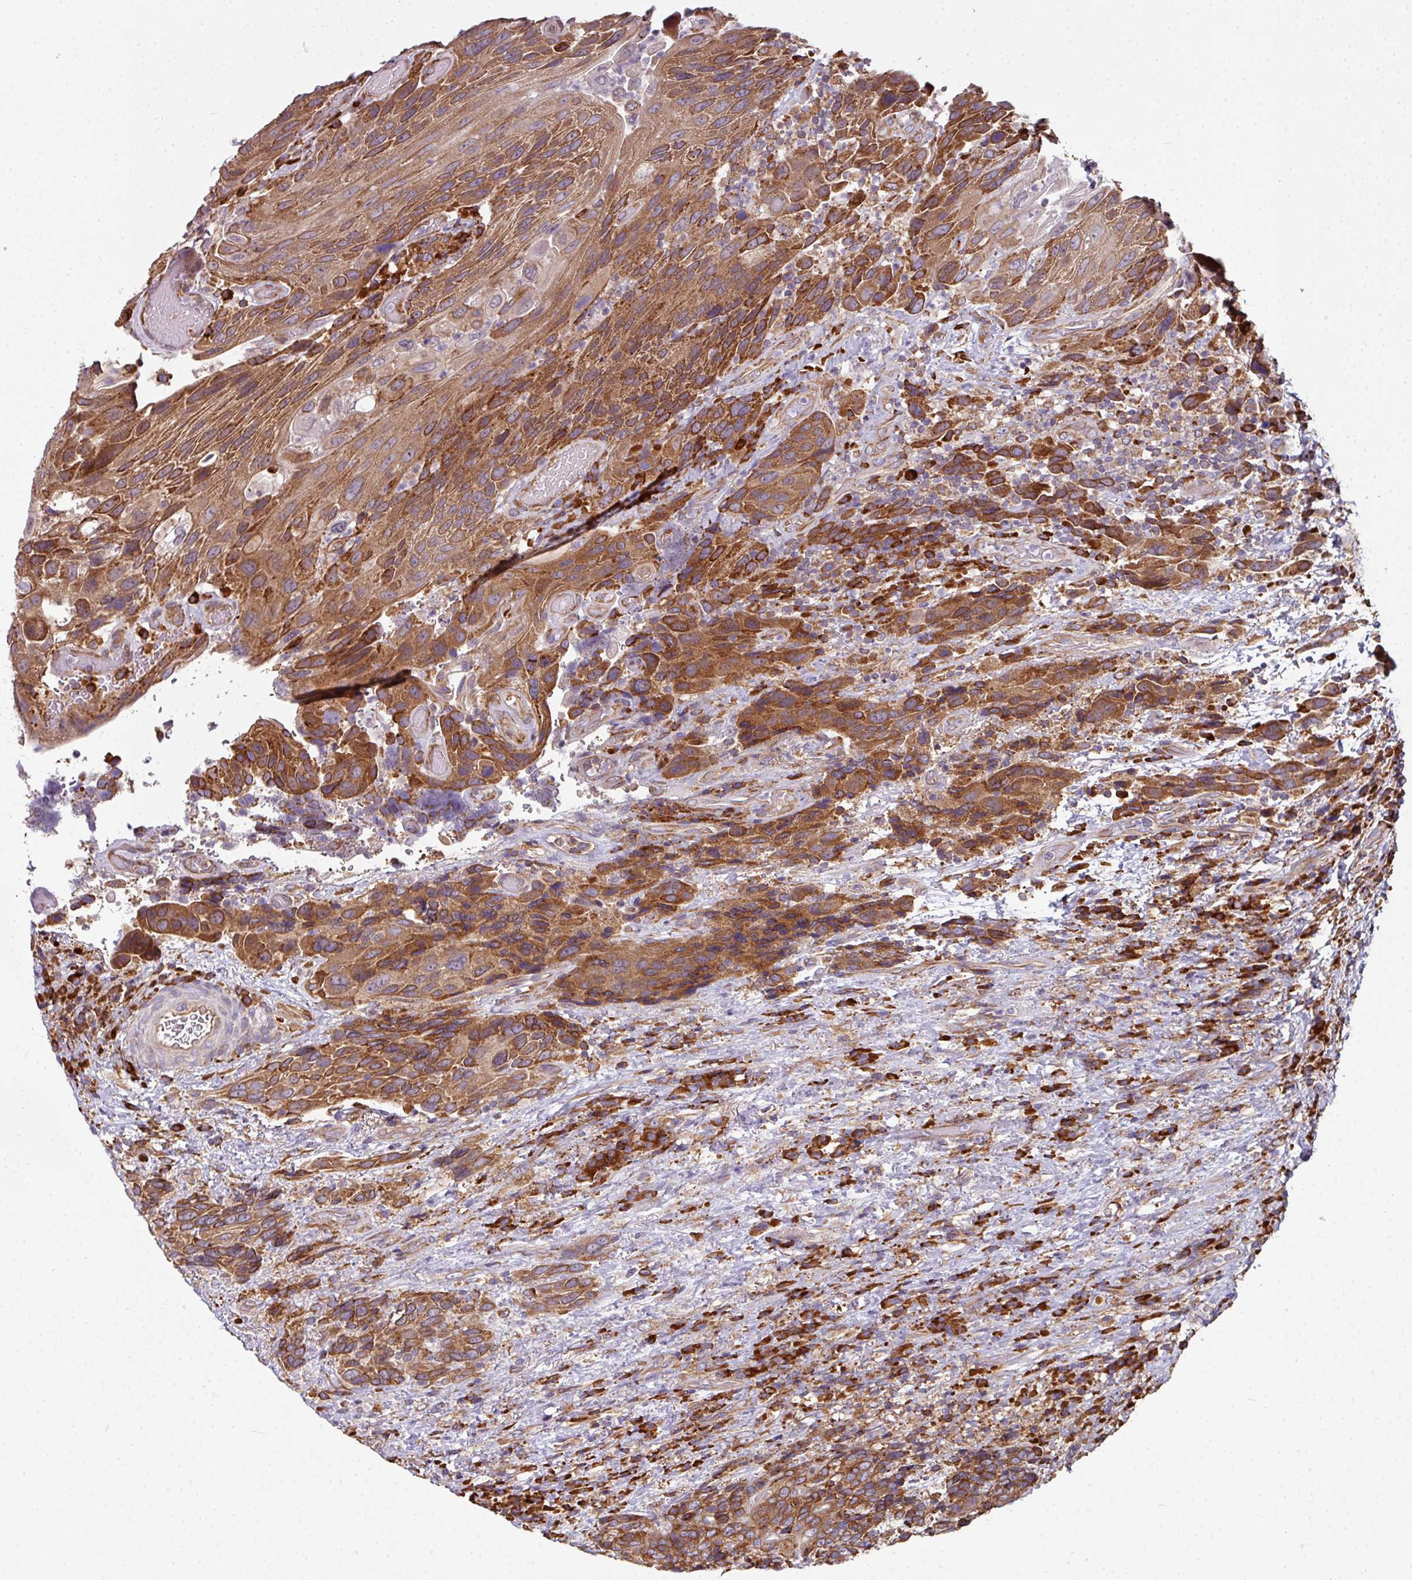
{"staining": {"intensity": "strong", "quantity": ">75%", "location": "cytoplasmic/membranous"}, "tissue": "urothelial cancer", "cell_type": "Tumor cells", "image_type": "cancer", "snomed": [{"axis": "morphology", "description": "Urothelial carcinoma, High grade"}, {"axis": "topography", "description": "Urinary bladder"}], "caption": "Brown immunohistochemical staining in human urothelial cancer displays strong cytoplasmic/membranous positivity in about >75% of tumor cells. The staining was performed using DAB (3,3'-diaminobenzidine) to visualize the protein expression in brown, while the nuclei were stained in blue with hematoxylin (Magnification: 20x).", "gene": "FAT4", "patient": {"sex": "female", "age": 70}}